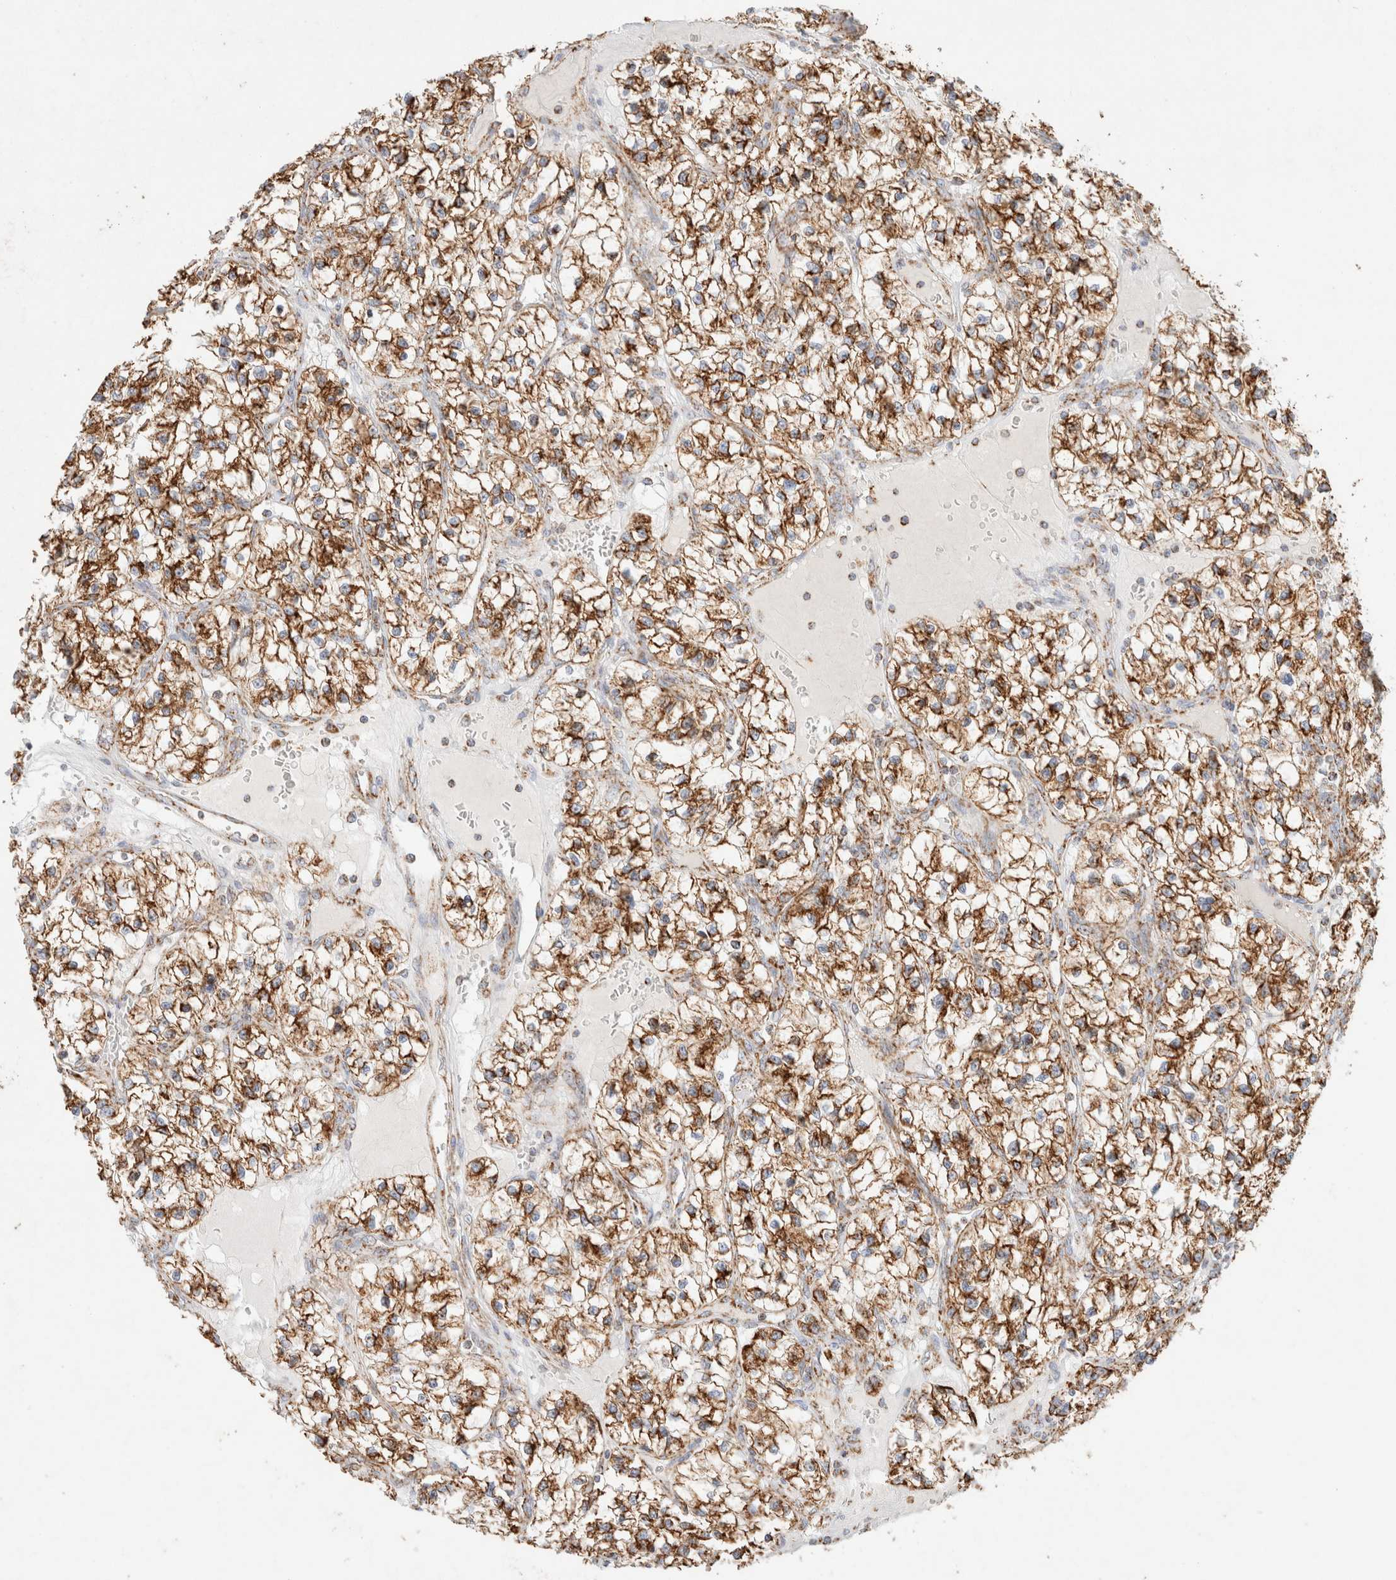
{"staining": {"intensity": "strong", "quantity": ">75%", "location": "cytoplasmic/membranous"}, "tissue": "renal cancer", "cell_type": "Tumor cells", "image_type": "cancer", "snomed": [{"axis": "morphology", "description": "Adenocarcinoma, NOS"}, {"axis": "topography", "description": "Kidney"}], "caption": "IHC of human renal cancer (adenocarcinoma) displays high levels of strong cytoplasmic/membranous expression in about >75% of tumor cells. (brown staining indicates protein expression, while blue staining denotes nuclei).", "gene": "PHB2", "patient": {"sex": "female", "age": 57}}